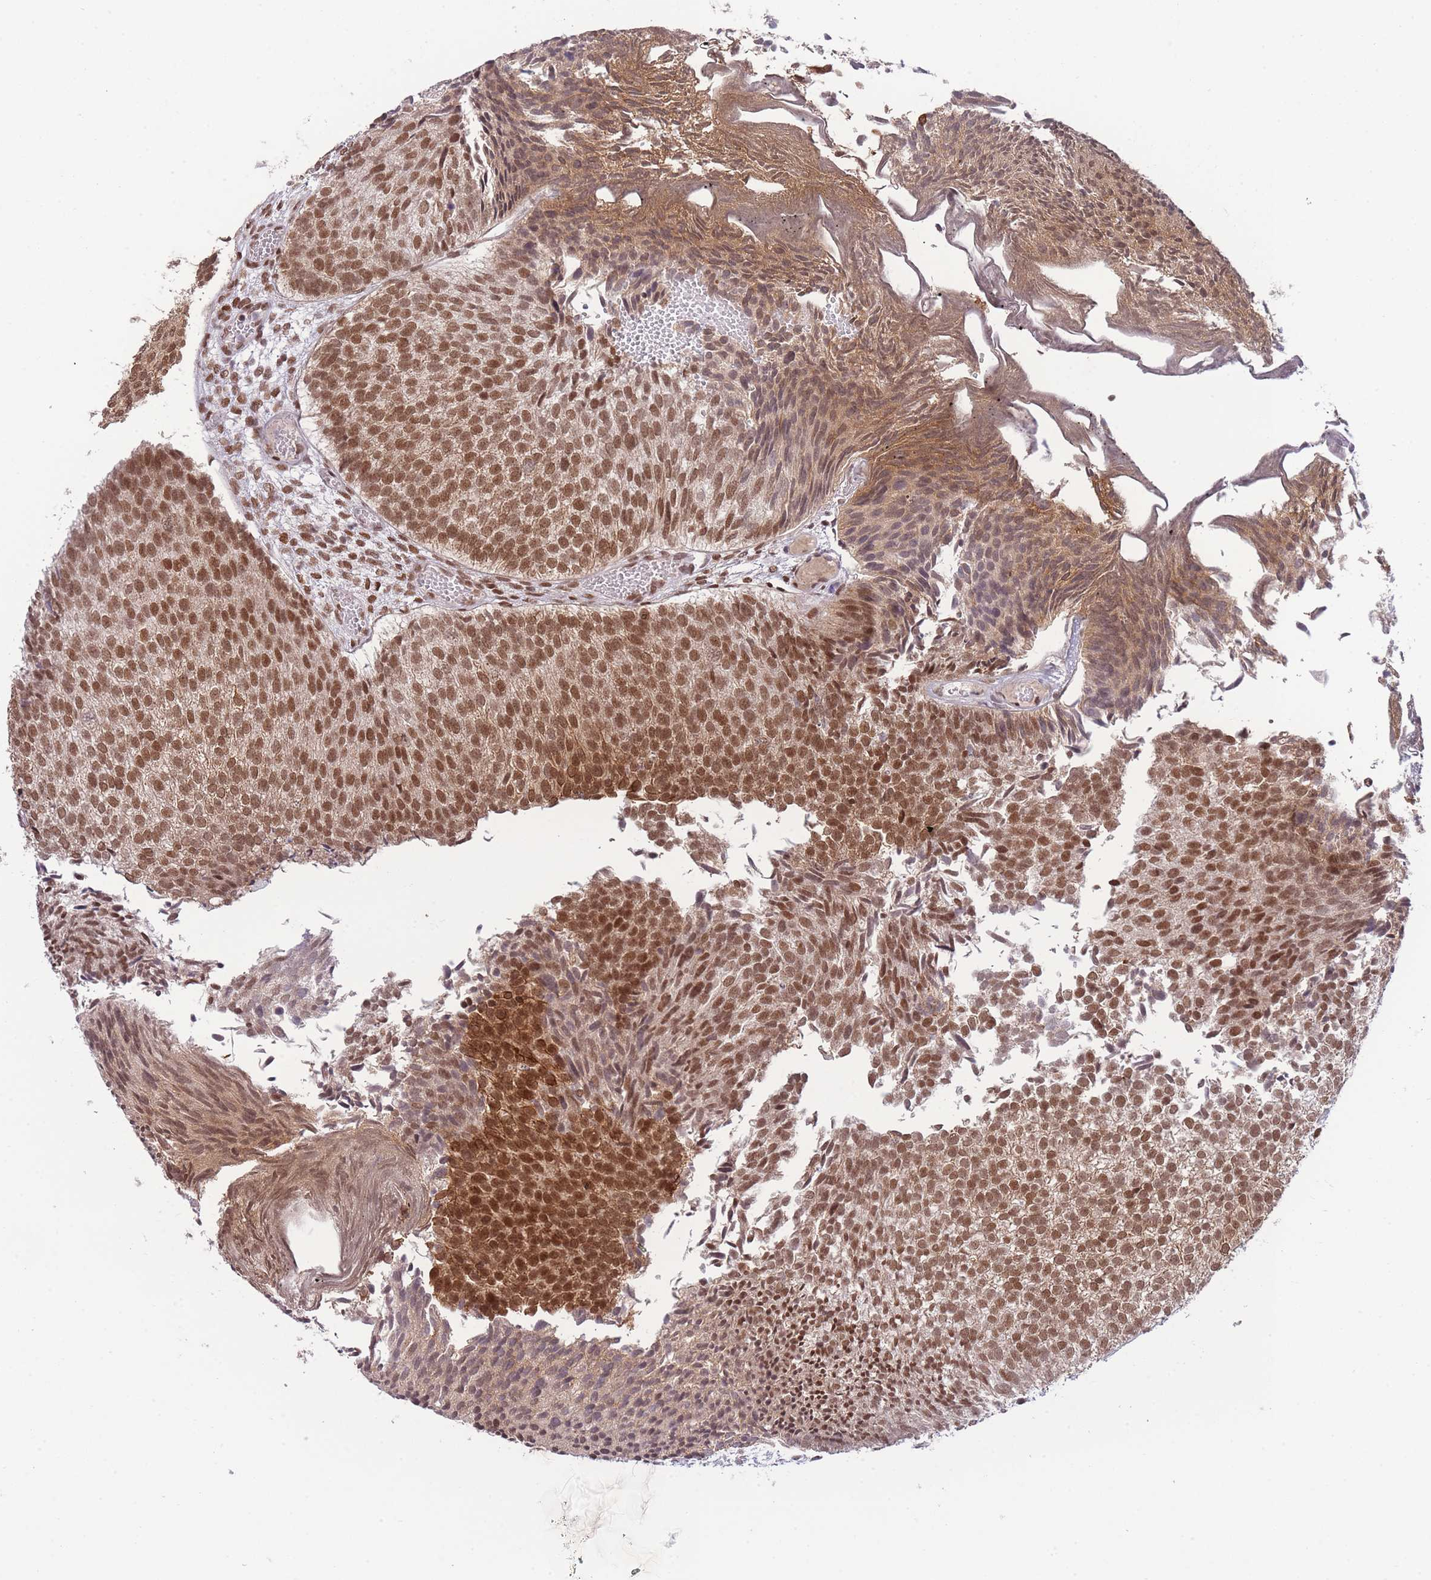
{"staining": {"intensity": "moderate", "quantity": ">75%", "location": "cytoplasmic/membranous,nuclear"}, "tissue": "urothelial cancer", "cell_type": "Tumor cells", "image_type": "cancer", "snomed": [{"axis": "morphology", "description": "Urothelial carcinoma, Low grade"}, {"axis": "topography", "description": "Urinary bladder"}], "caption": "Human urothelial cancer stained with a brown dye reveals moderate cytoplasmic/membranous and nuclear positive expression in about >75% of tumor cells.", "gene": "CARD8", "patient": {"sex": "male", "age": 84}}